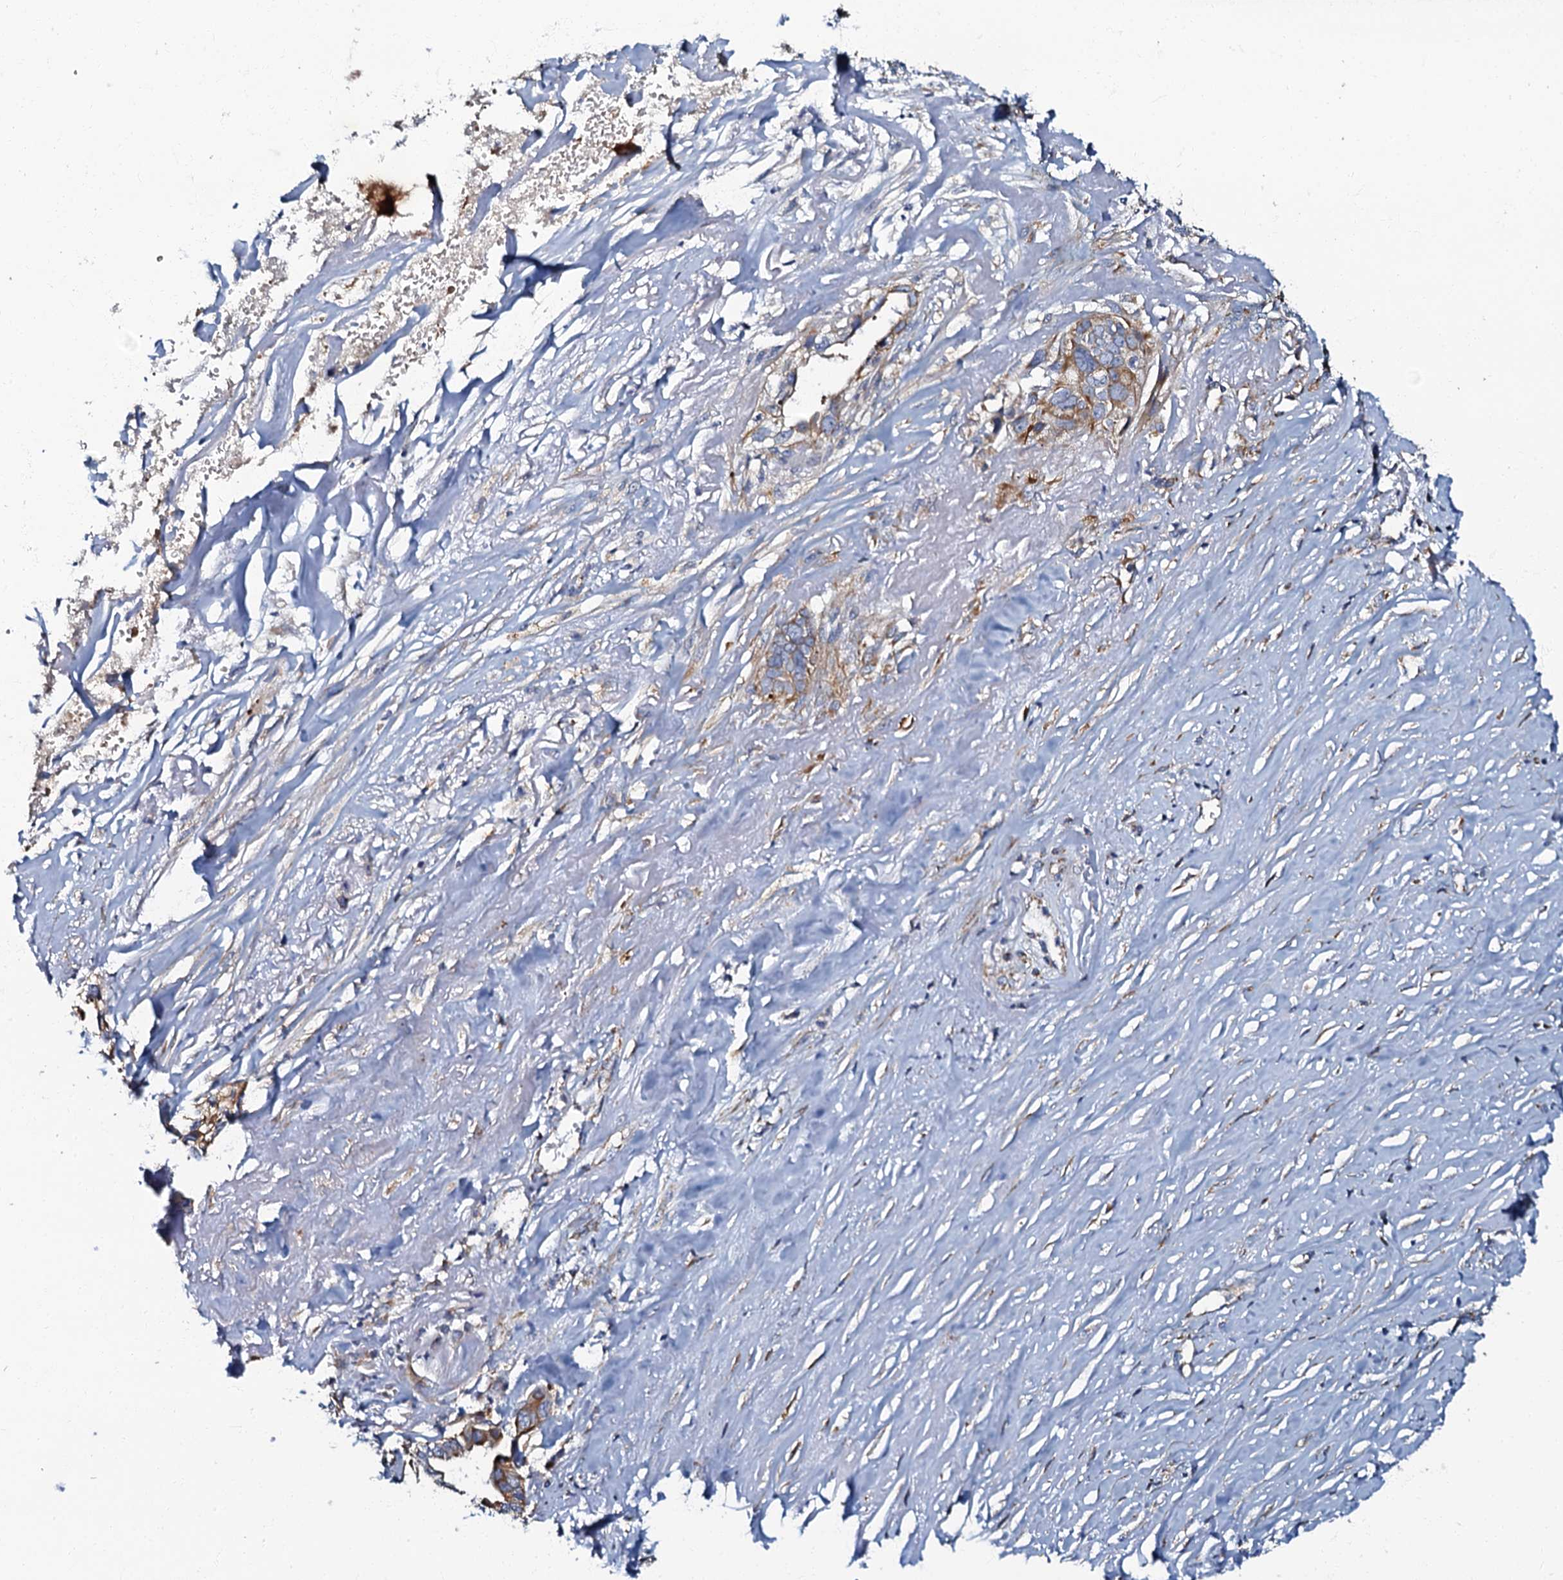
{"staining": {"intensity": "moderate", "quantity": "25%-75%", "location": "cytoplasmic/membranous"}, "tissue": "liver cancer", "cell_type": "Tumor cells", "image_type": "cancer", "snomed": [{"axis": "morphology", "description": "Cholangiocarcinoma"}, {"axis": "topography", "description": "Liver"}], "caption": "Cholangiocarcinoma (liver) stained with DAB immunohistochemistry (IHC) displays medium levels of moderate cytoplasmic/membranous expression in about 25%-75% of tumor cells. Nuclei are stained in blue.", "gene": "NDUFA12", "patient": {"sex": "female", "age": 79}}